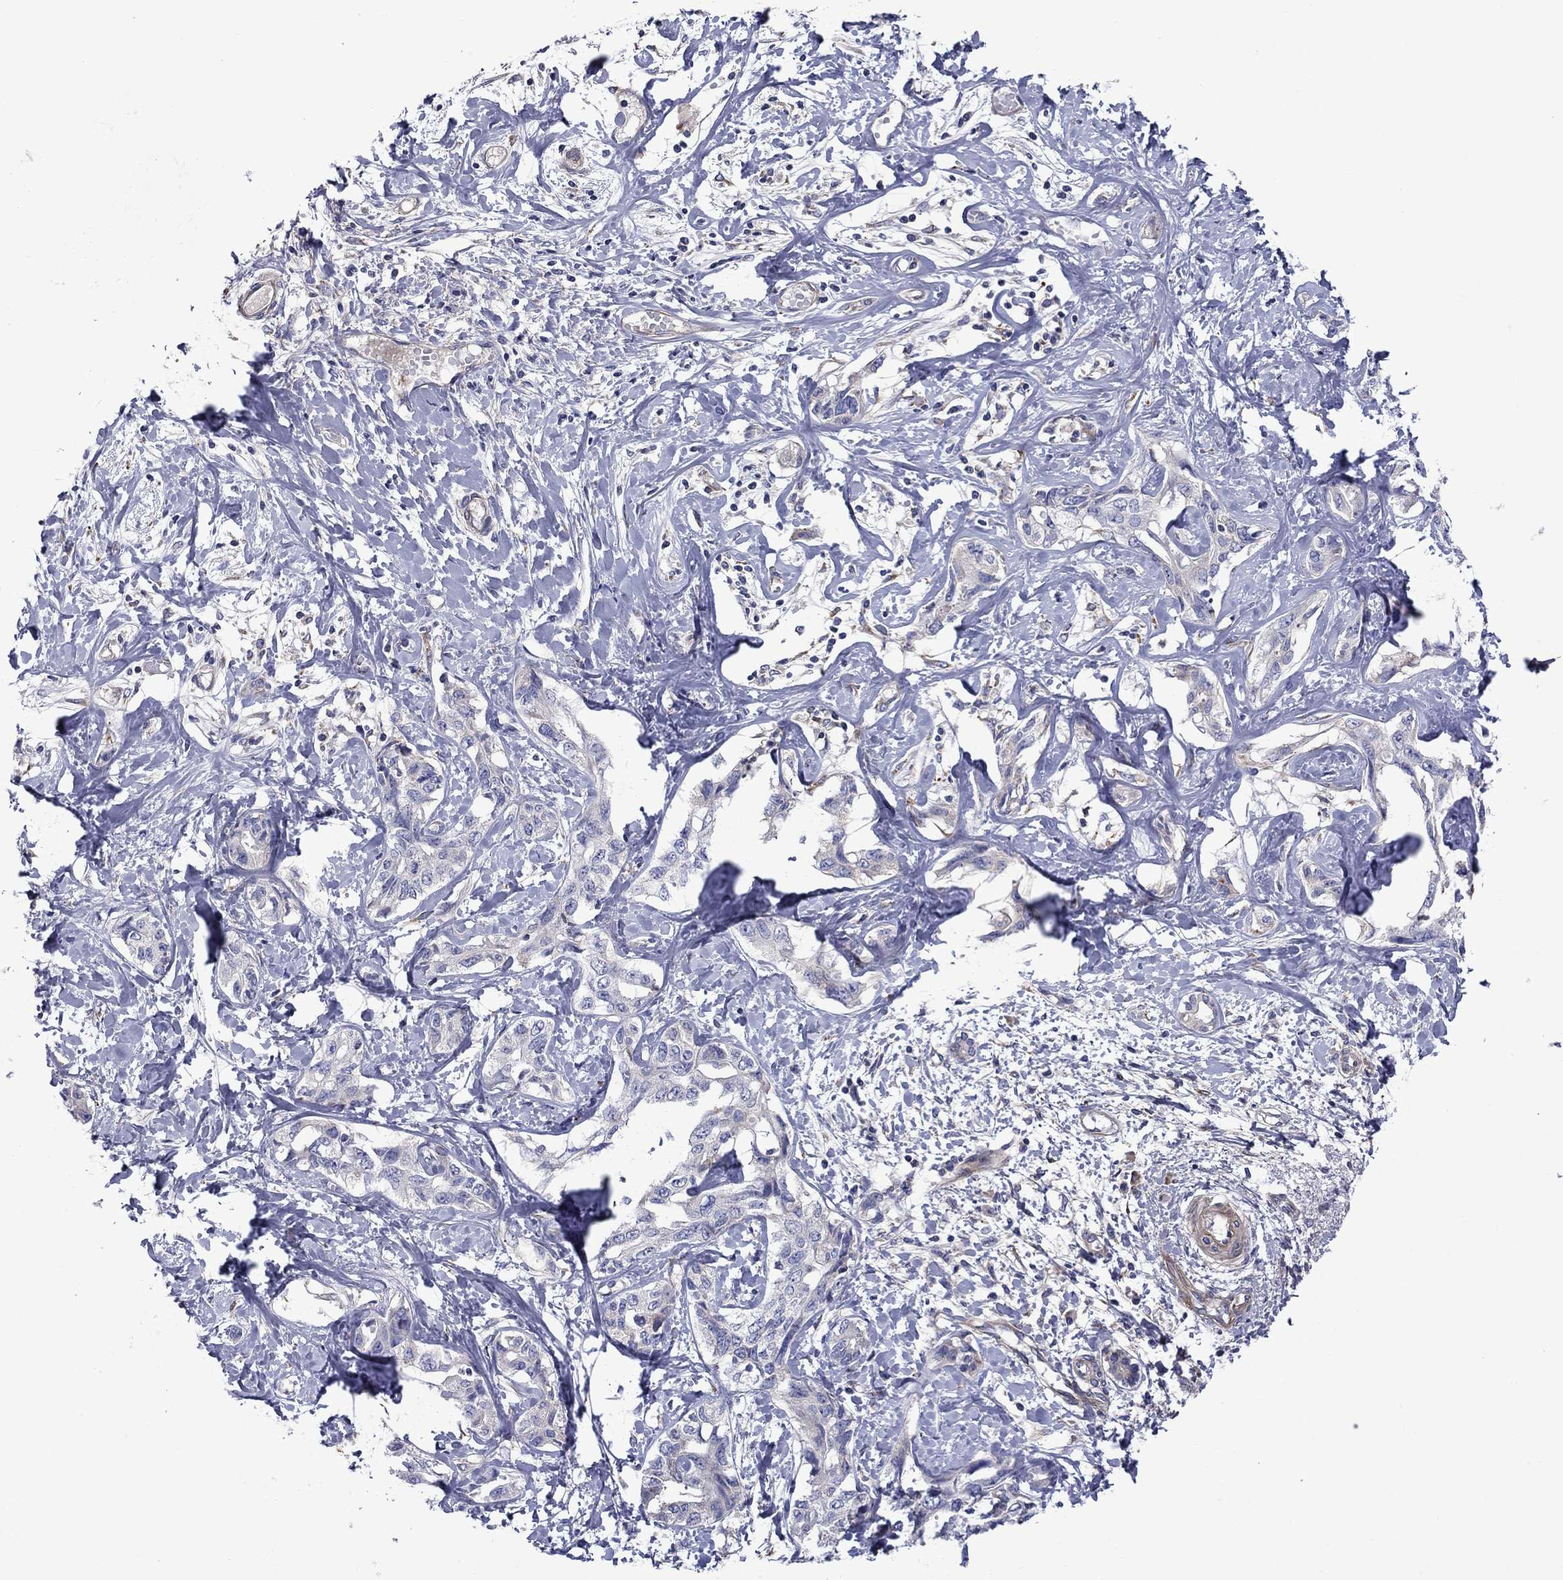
{"staining": {"intensity": "negative", "quantity": "none", "location": "none"}, "tissue": "liver cancer", "cell_type": "Tumor cells", "image_type": "cancer", "snomed": [{"axis": "morphology", "description": "Cholangiocarcinoma"}, {"axis": "topography", "description": "Liver"}], "caption": "The micrograph demonstrates no staining of tumor cells in liver cholangiocarcinoma.", "gene": "HSPG2", "patient": {"sex": "male", "age": 59}}